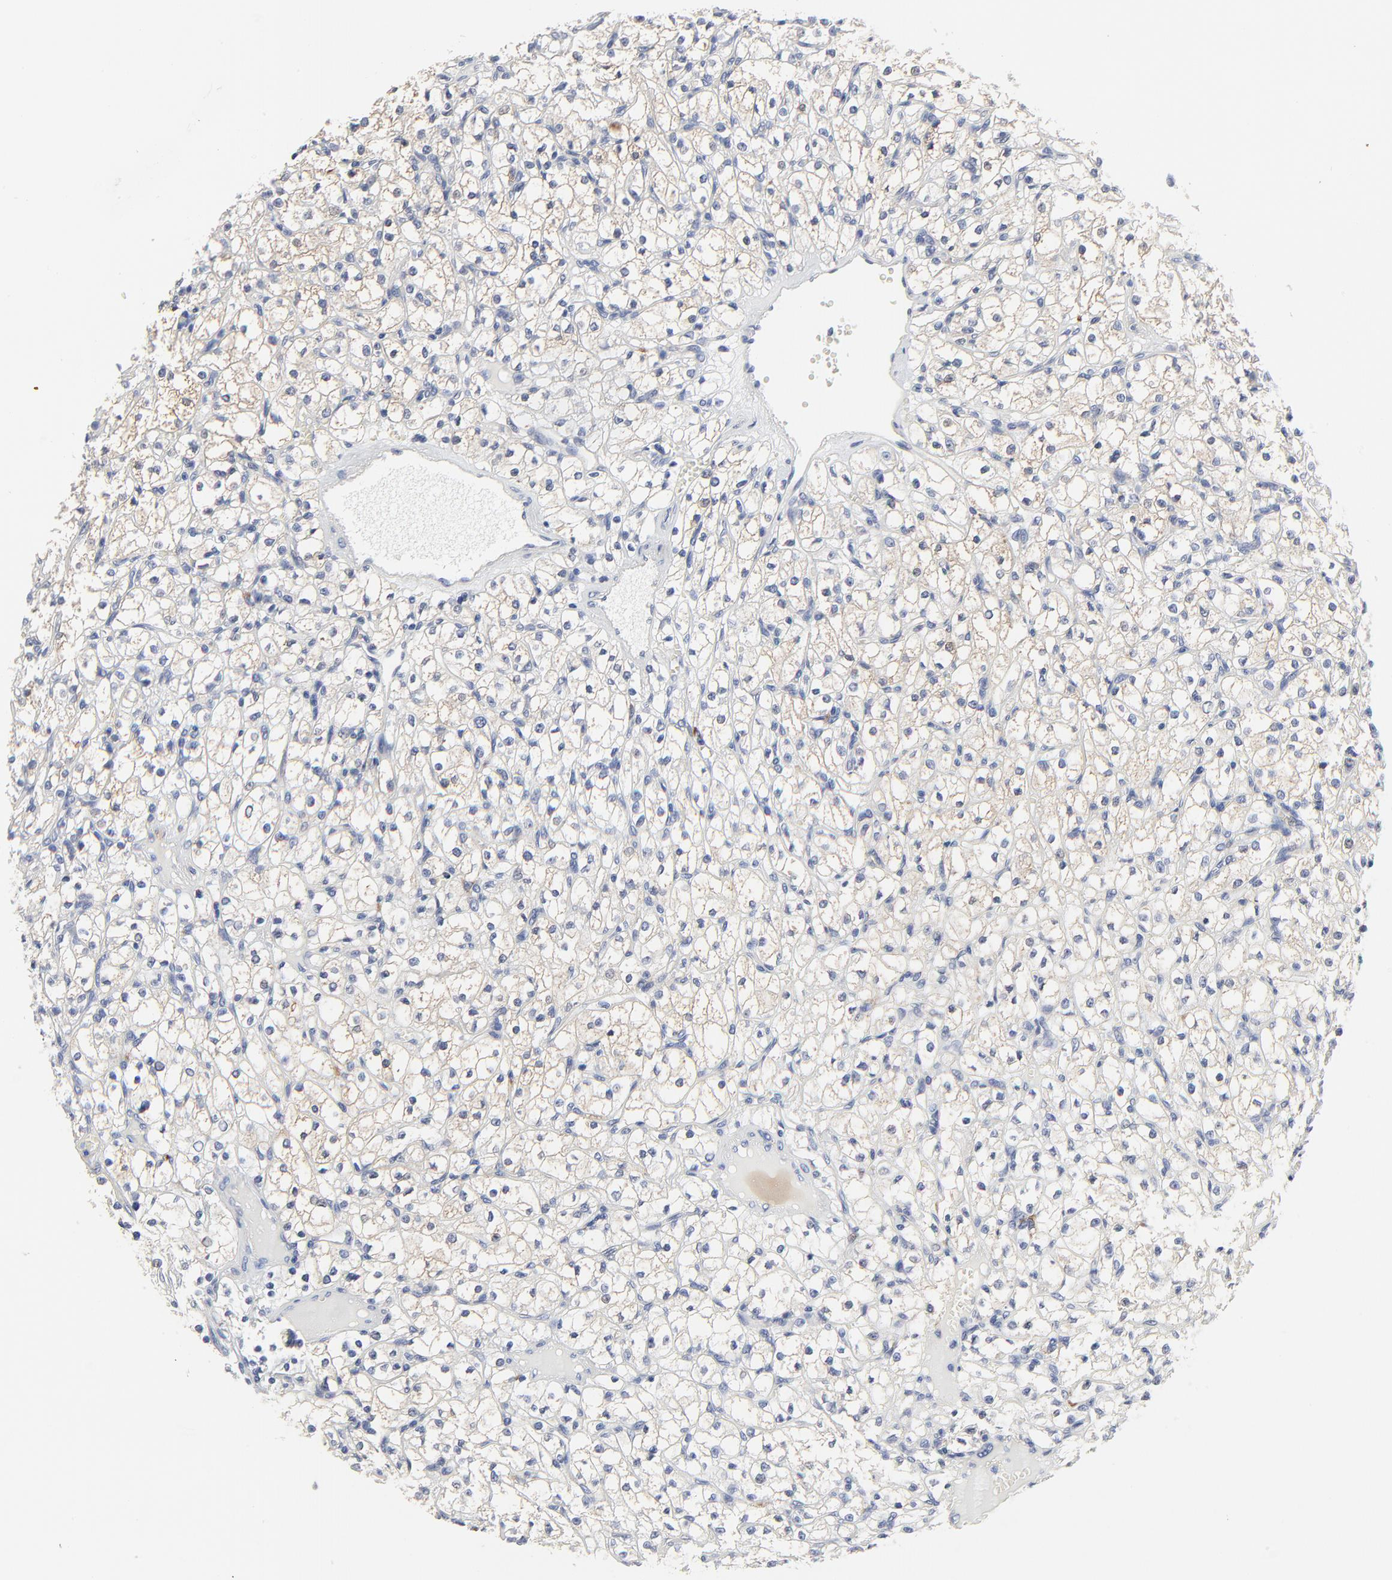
{"staining": {"intensity": "weak", "quantity": ">75%", "location": "cytoplasmic/membranous"}, "tissue": "renal cancer", "cell_type": "Tumor cells", "image_type": "cancer", "snomed": [{"axis": "morphology", "description": "Adenocarcinoma, NOS"}, {"axis": "topography", "description": "Kidney"}], "caption": "About >75% of tumor cells in human adenocarcinoma (renal) reveal weak cytoplasmic/membranous protein positivity as visualized by brown immunohistochemical staining.", "gene": "DHRSX", "patient": {"sex": "male", "age": 61}}